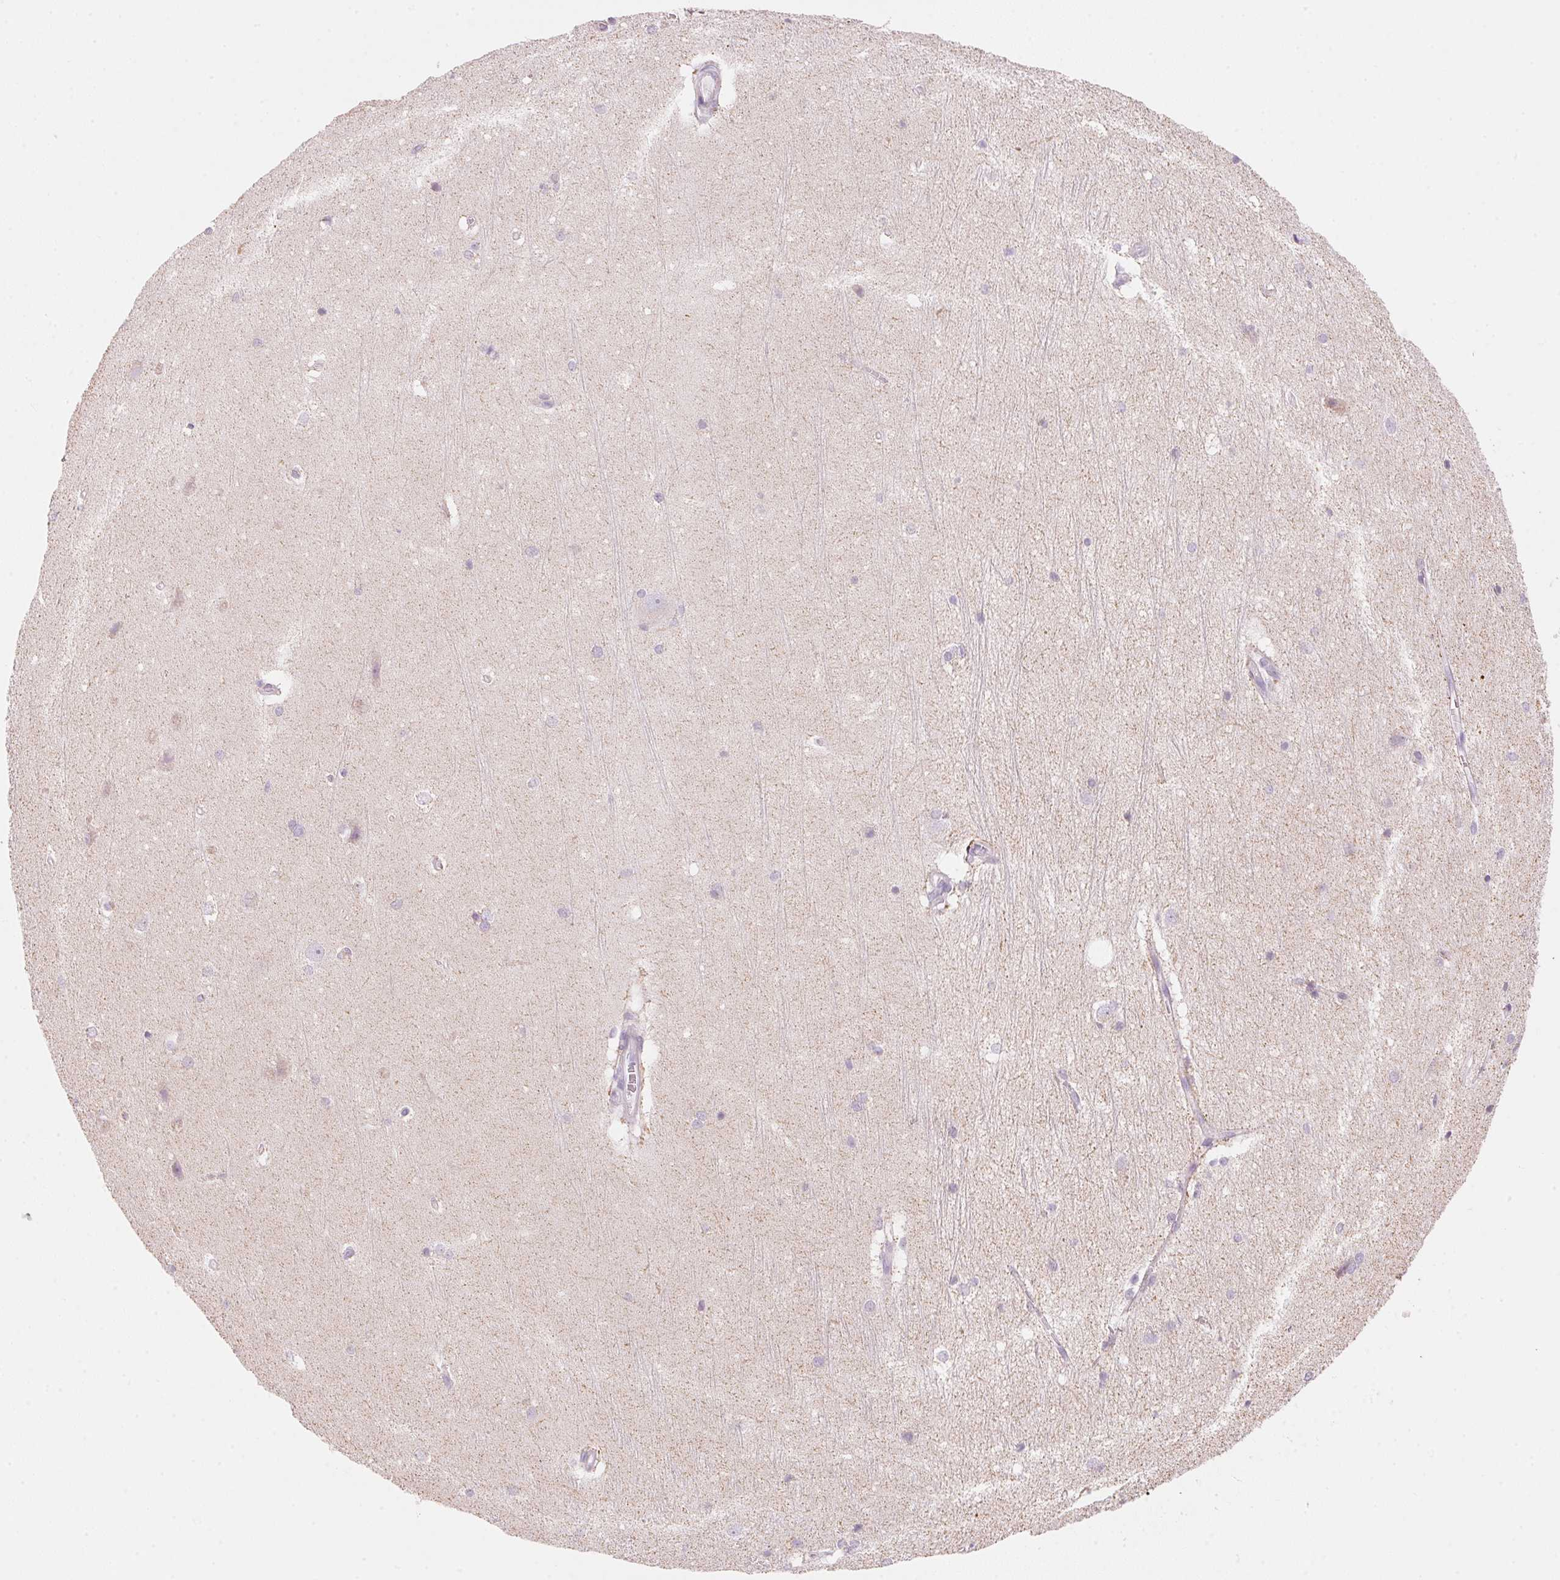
{"staining": {"intensity": "negative", "quantity": "none", "location": "none"}, "tissue": "hippocampus", "cell_type": "Glial cells", "image_type": "normal", "snomed": [{"axis": "morphology", "description": "Normal tissue, NOS"}, {"axis": "topography", "description": "Cerebral cortex"}, {"axis": "topography", "description": "Hippocampus"}], "caption": "Micrograph shows no significant protein expression in glial cells of benign hippocampus. (Brightfield microscopy of DAB (3,3'-diaminobenzidine) immunohistochemistry at high magnification).", "gene": "HOXB13", "patient": {"sex": "female", "age": 19}}